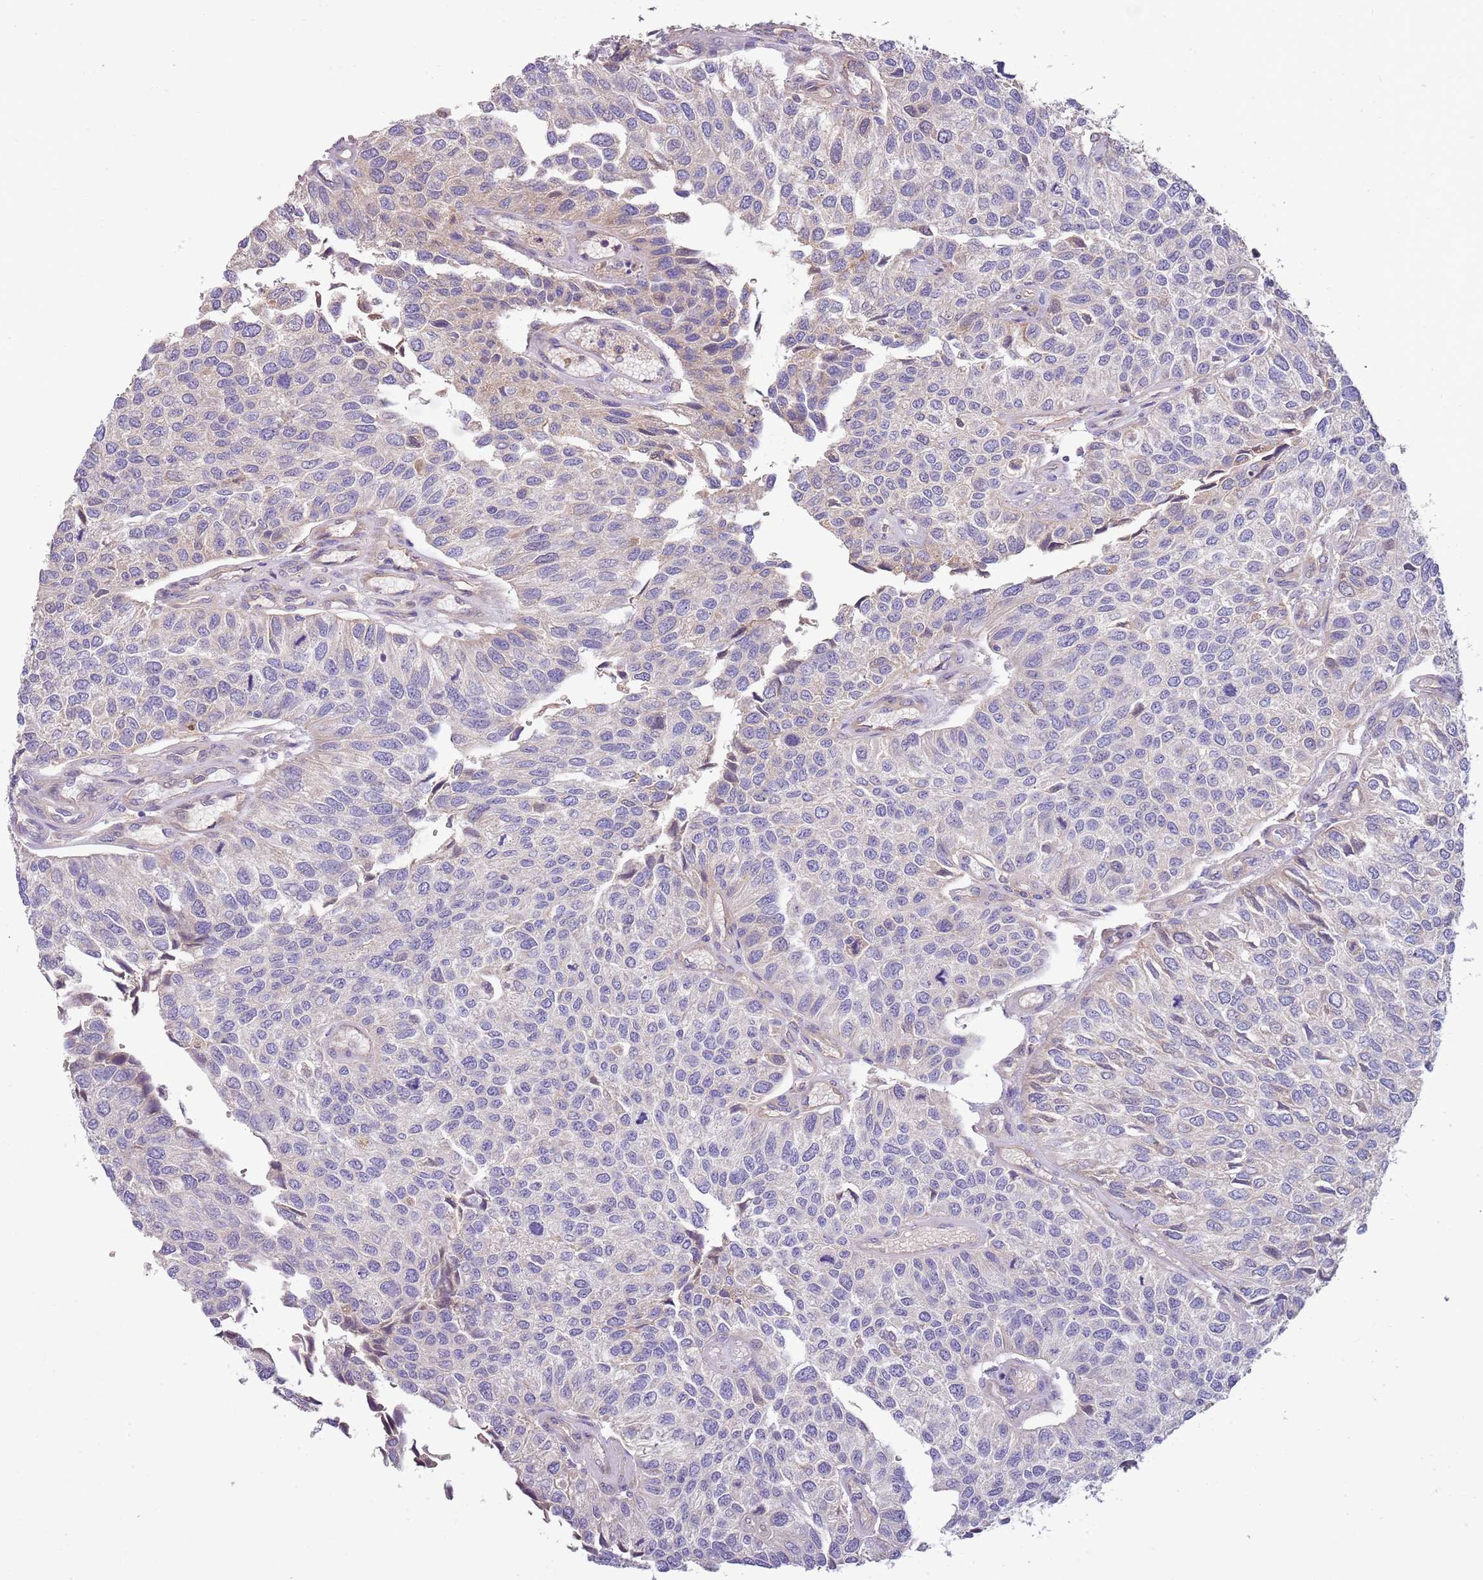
{"staining": {"intensity": "negative", "quantity": "none", "location": "none"}, "tissue": "urothelial cancer", "cell_type": "Tumor cells", "image_type": "cancer", "snomed": [{"axis": "morphology", "description": "Urothelial carcinoma, NOS"}, {"axis": "topography", "description": "Urinary bladder"}], "caption": "The histopathology image shows no staining of tumor cells in urothelial cancer.", "gene": "TRMO", "patient": {"sex": "male", "age": 55}}